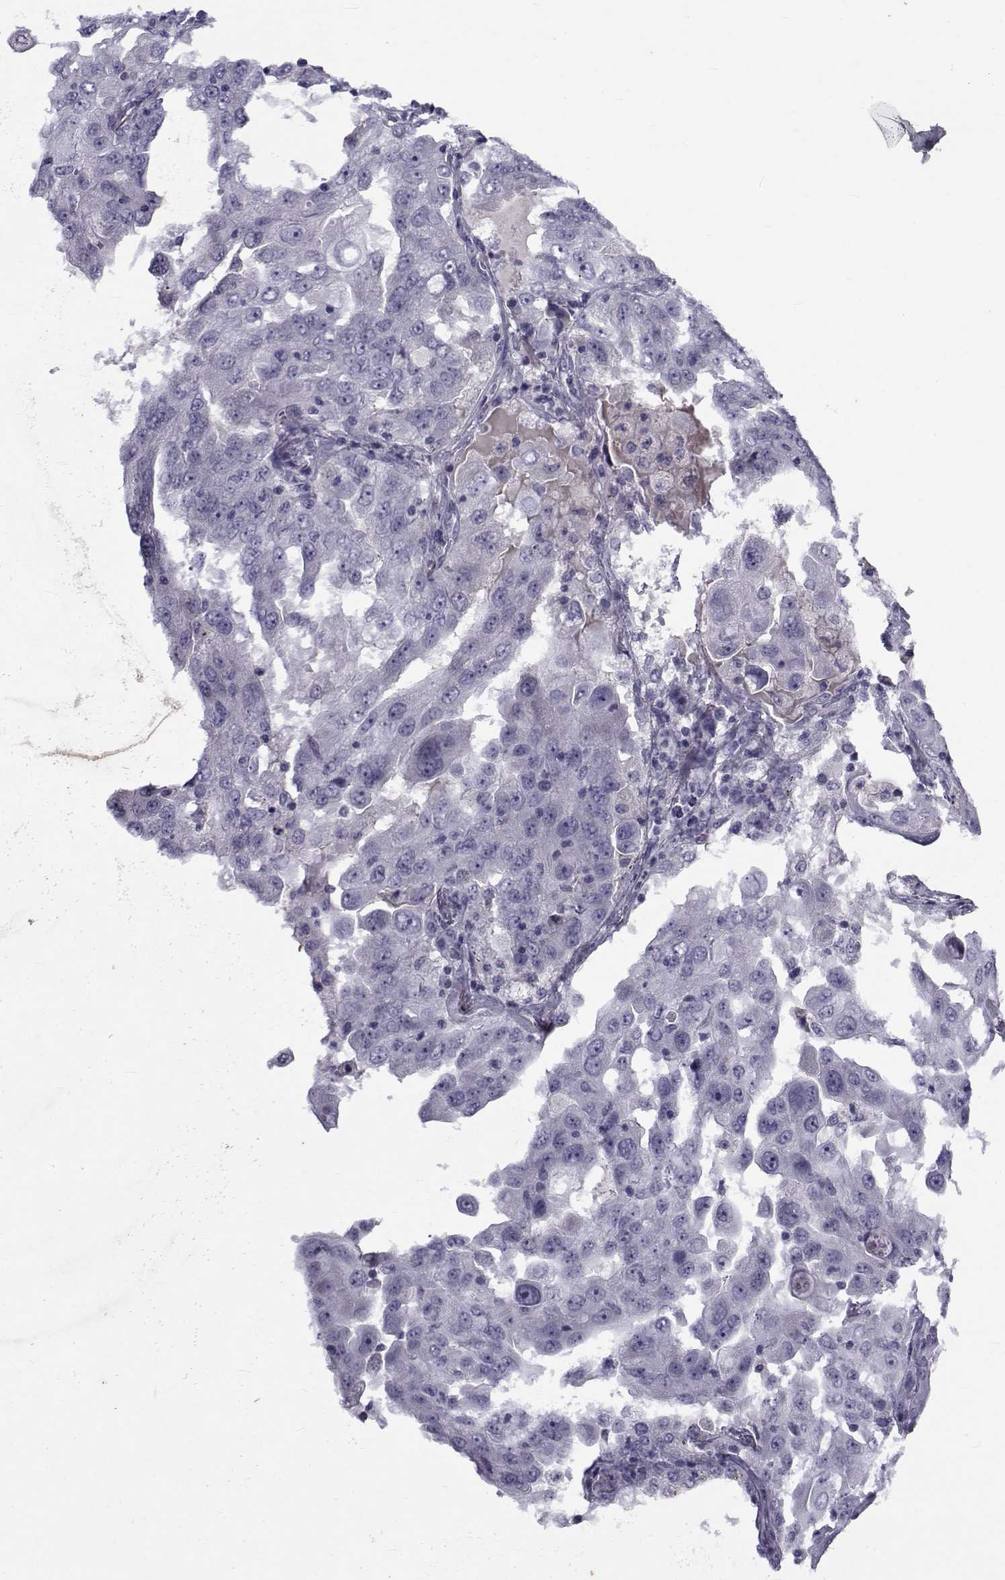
{"staining": {"intensity": "negative", "quantity": "none", "location": "none"}, "tissue": "lung cancer", "cell_type": "Tumor cells", "image_type": "cancer", "snomed": [{"axis": "morphology", "description": "Adenocarcinoma, NOS"}, {"axis": "topography", "description": "Lung"}], "caption": "Immunohistochemistry (IHC) of adenocarcinoma (lung) reveals no staining in tumor cells. (Brightfield microscopy of DAB (3,3'-diaminobenzidine) immunohistochemistry (IHC) at high magnification).", "gene": "PAX2", "patient": {"sex": "female", "age": 61}}